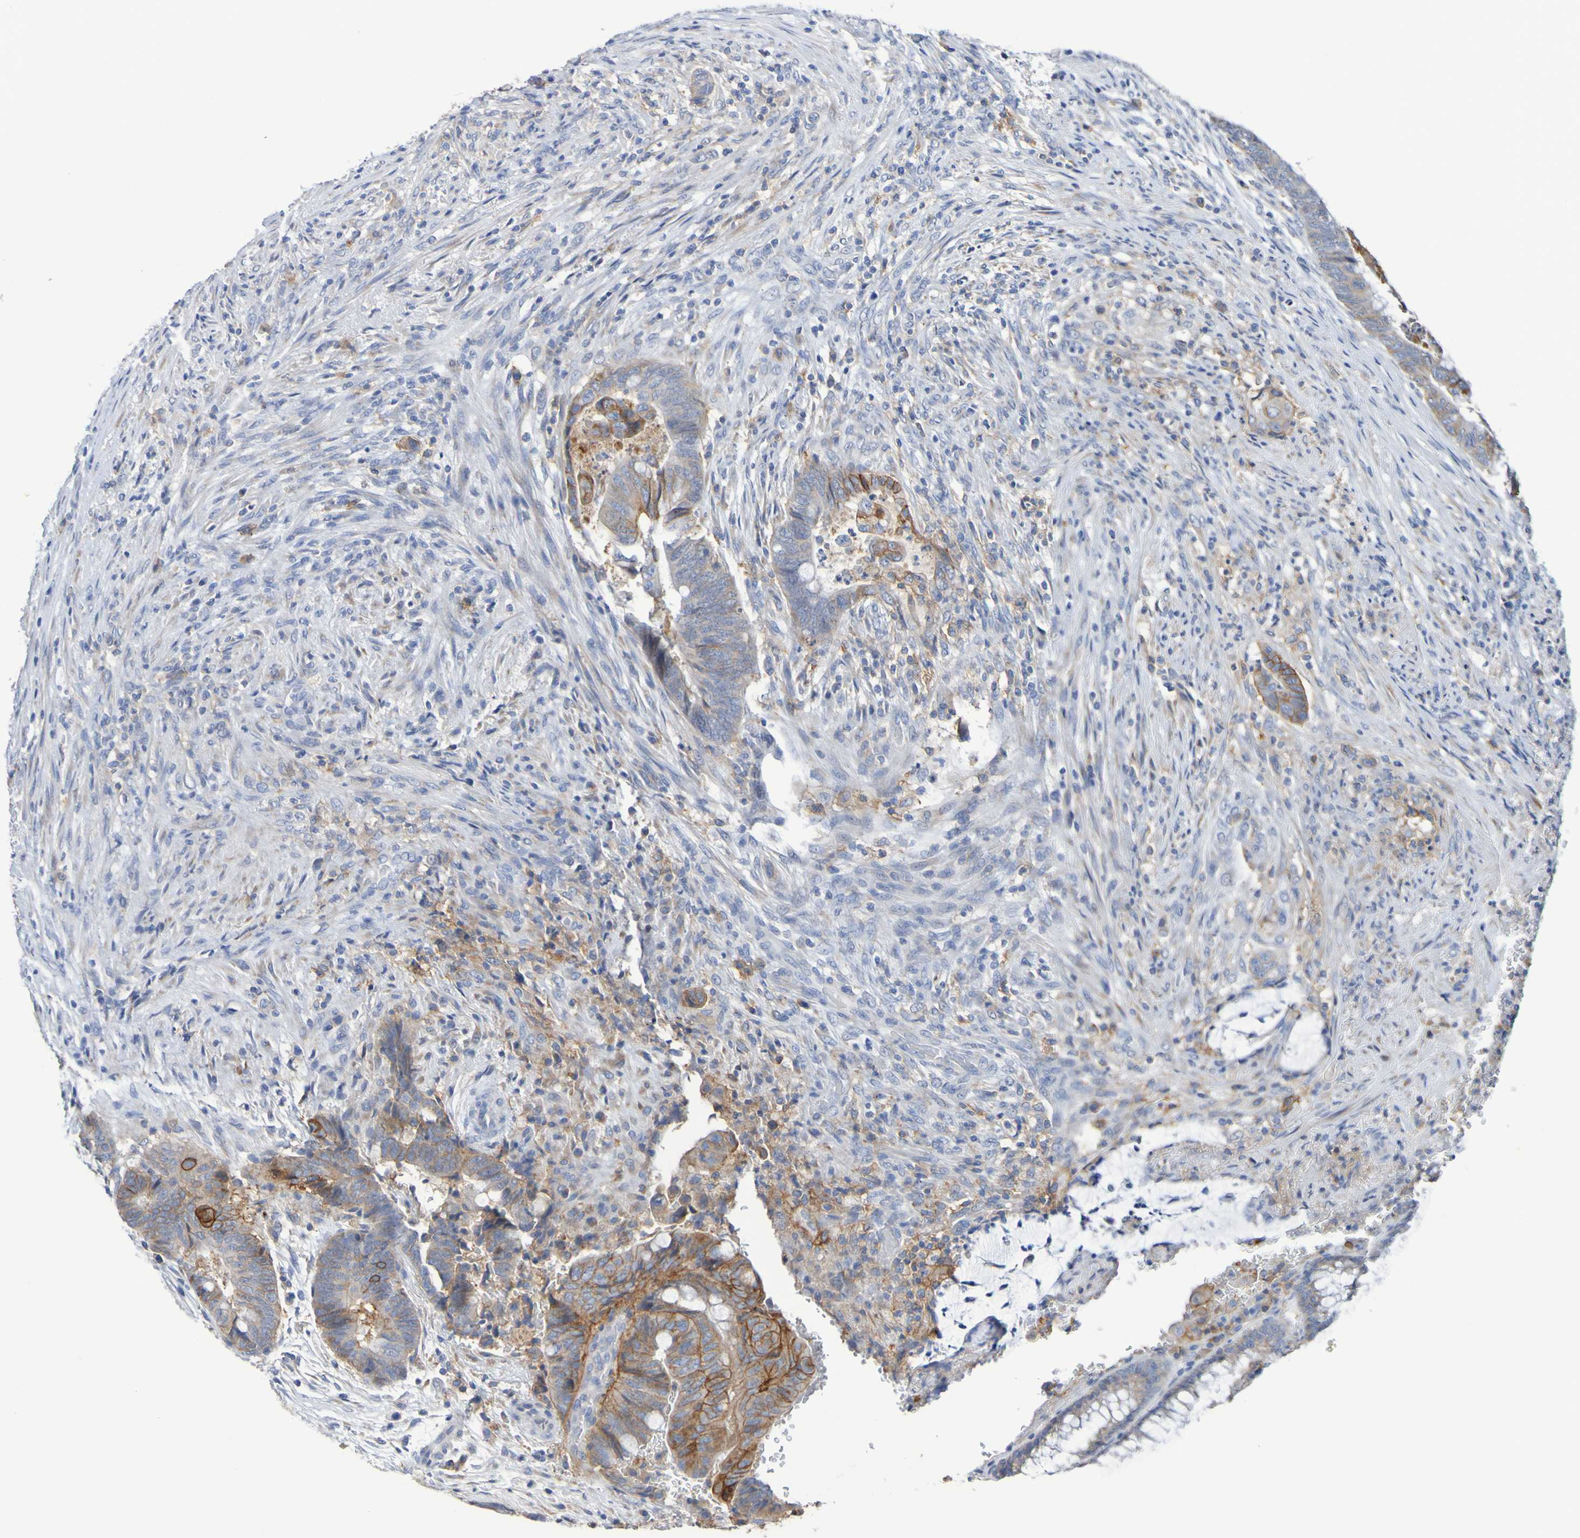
{"staining": {"intensity": "moderate", "quantity": ">75%", "location": "cytoplasmic/membranous"}, "tissue": "colorectal cancer", "cell_type": "Tumor cells", "image_type": "cancer", "snomed": [{"axis": "morphology", "description": "Normal tissue, NOS"}, {"axis": "morphology", "description": "Adenocarcinoma, NOS"}, {"axis": "topography", "description": "Rectum"}, {"axis": "topography", "description": "Peripheral nerve tissue"}], "caption": "A photomicrograph of human colorectal adenocarcinoma stained for a protein displays moderate cytoplasmic/membranous brown staining in tumor cells.", "gene": "SLC3A2", "patient": {"sex": "male", "age": 92}}